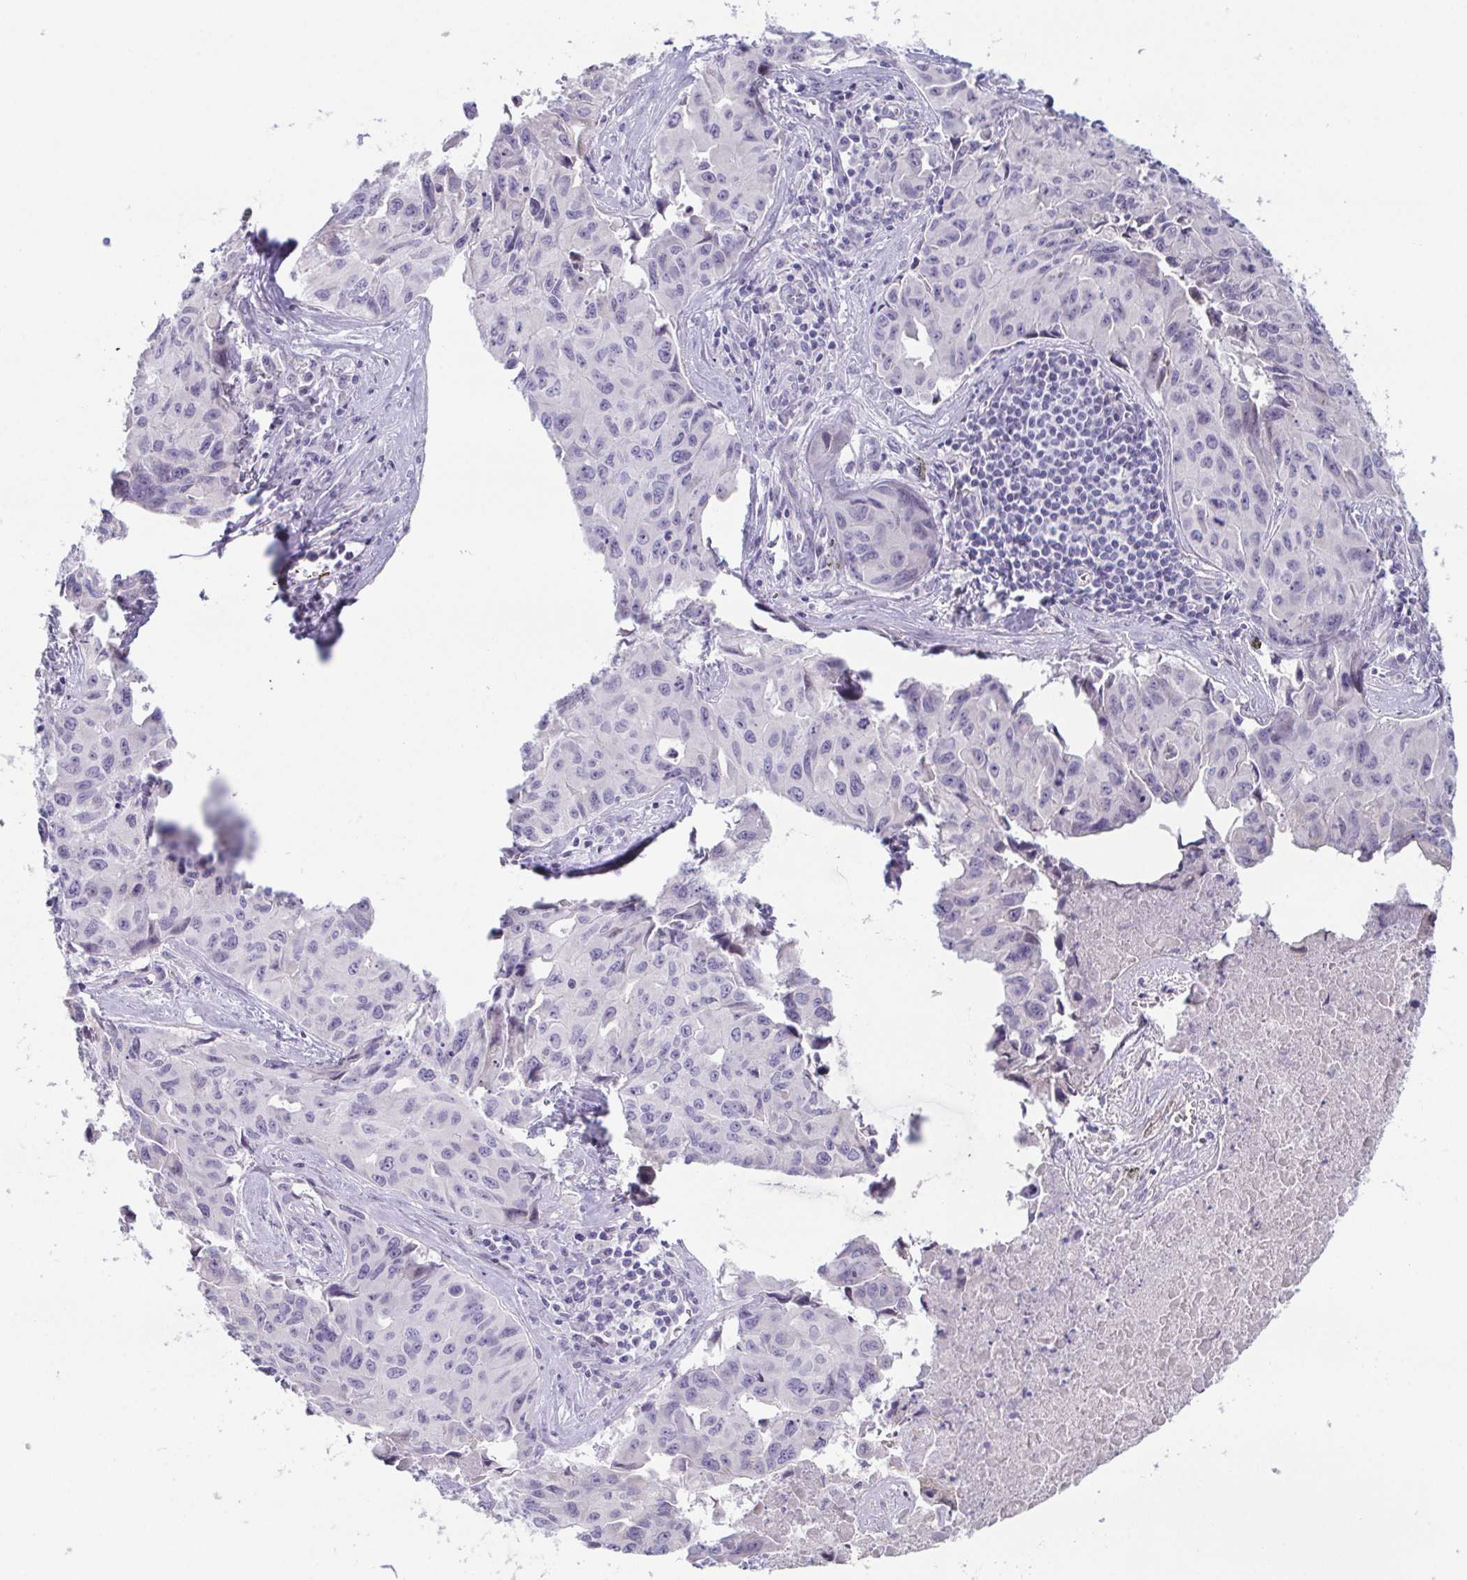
{"staining": {"intensity": "negative", "quantity": "none", "location": "none"}, "tissue": "lung cancer", "cell_type": "Tumor cells", "image_type": "cancer", "snomed": [{"axis": "morphology", "description": "Adenocarcinoma, NOS"}, {"axis": "topography", "description": "Lymph node"}, {"axis": "topography", "description": "Lung"}], "caption": "Immunohistochemistry of adenocarcinoma (lung) demonstrates no staining in tumor cells.", "gene": "TEX19", "patient": {"sex": "male", "age": 64}}